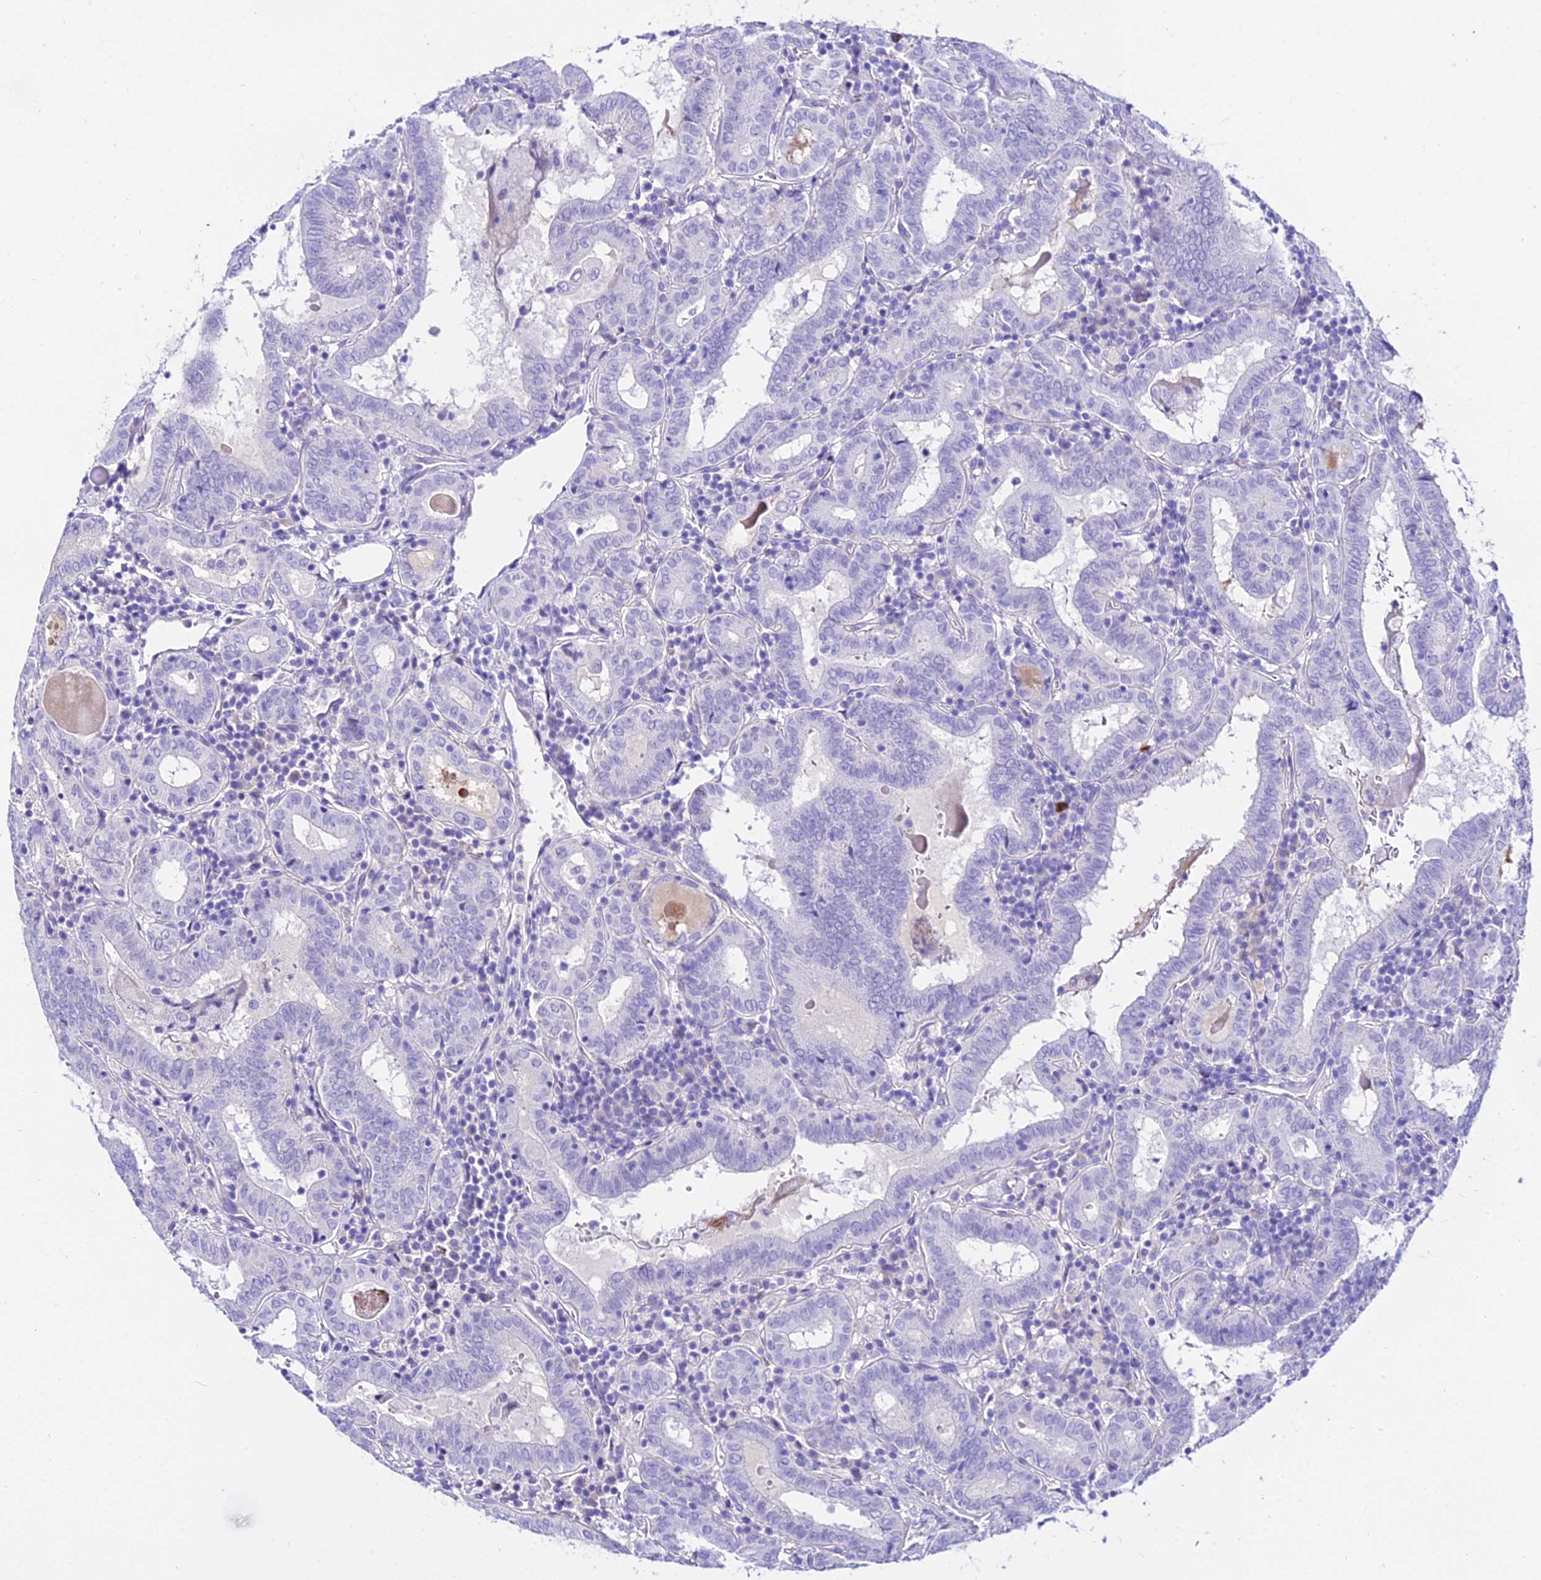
{"staining": {"intensity": "negative", "quantity": "none", "location": "none"}, "tissue": "thyroid cancer", "cell_type": "Tumor cells", "image_type": "cancer", "snomed": [{"axis": "morphology", "description": "Papillary adenocarcinoma, NOS"}, {"axis": "topography", "description": "Thyroid gland"}], "caption": "Immunohistochemistry of thyroid papillary adenocarcinoma shows no staining in tumor cells.", "gene": "DEFB106A", "patient": {"sex": "female", "age": 72}}